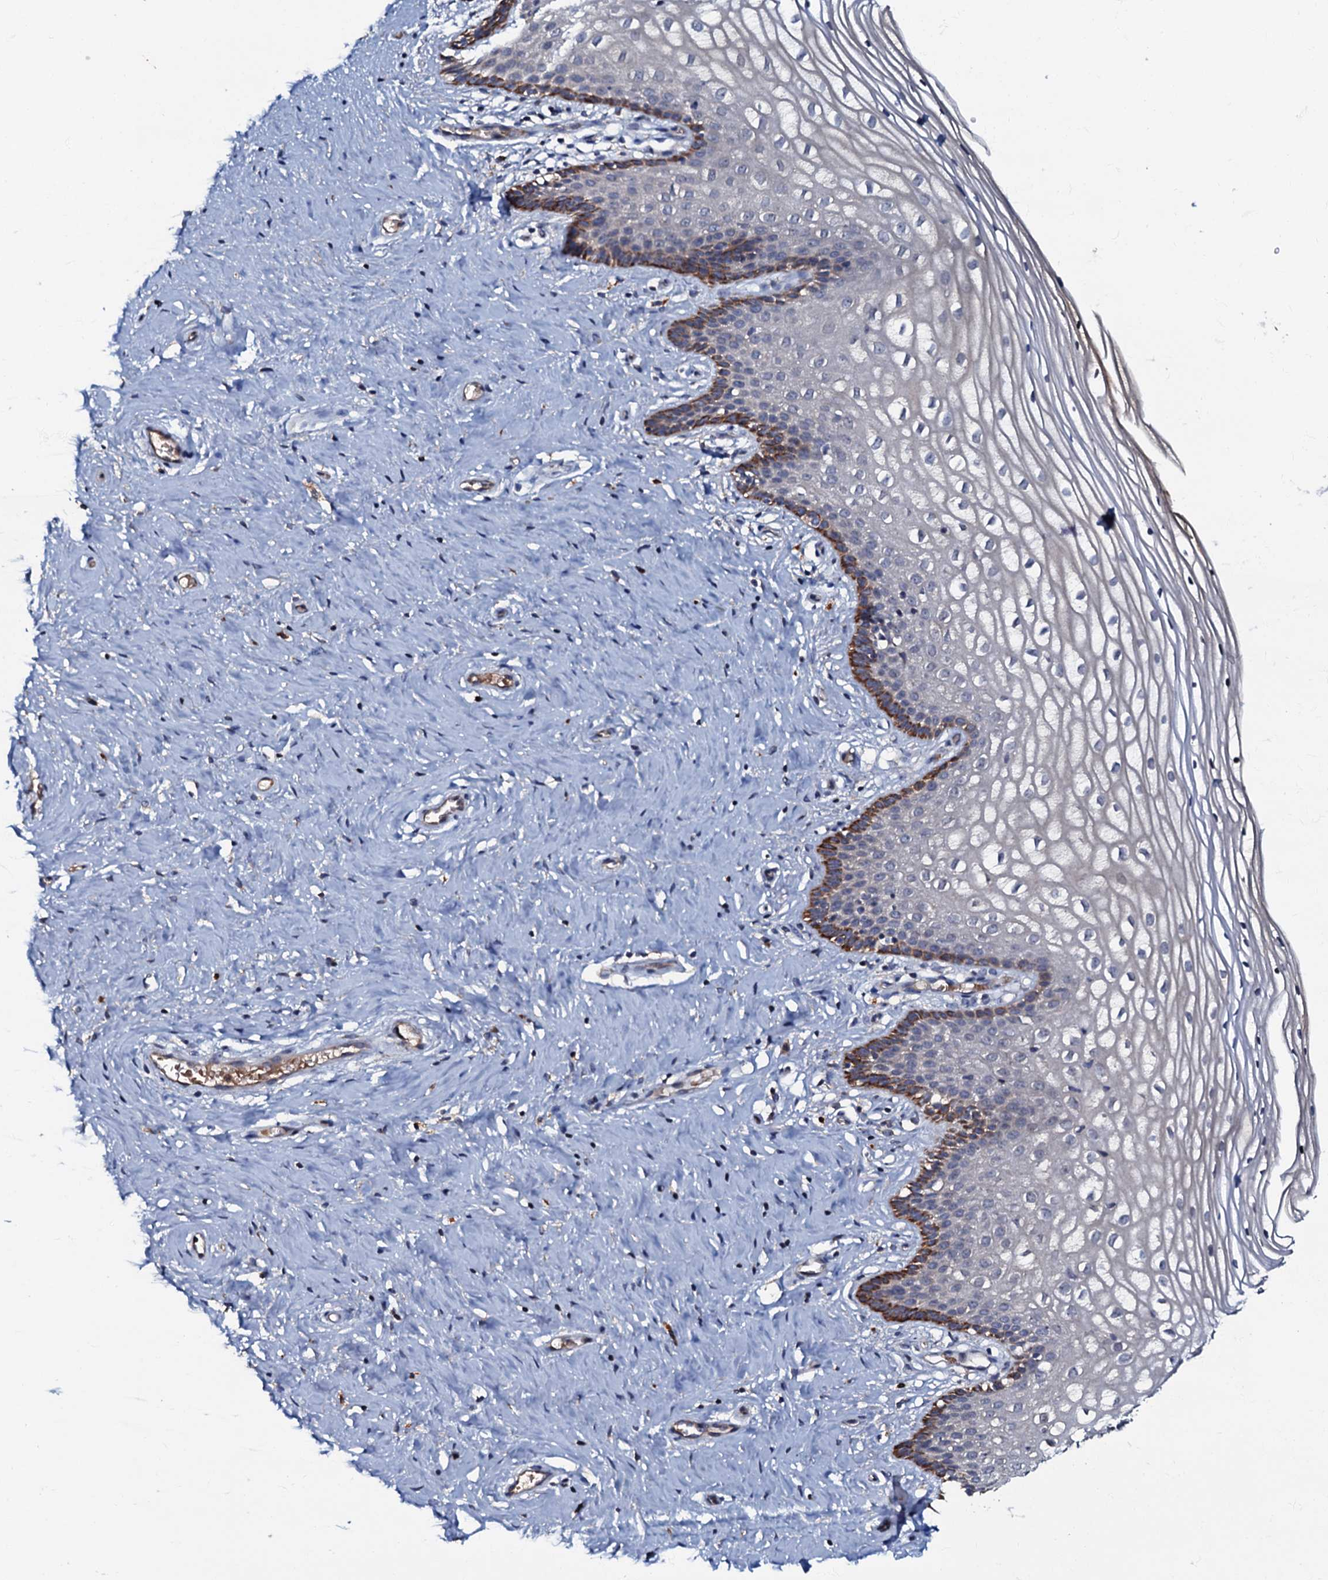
{"staining": {"intensity": "weak", "quantity": "25%-75%", "location": "cytoplasmic/membranous"}, "tissue": "cervix", "cell_type": "Glandular cells", "image_type": "normal", "snomed": [{"axis": "morphology", "description": "Normal tissue, NOS"}, {"axis": "topography", "description": "Cervix"}], "caption": "High-magnification brightfield microscopy of normal cervix stained with DAB (brown) and counterstained with hematoxylin (blue). glandular cells exhibit weak cytoplasmic/membranous positivity is seen in approximately25%-75% of cells. The protein is shown in brown color, while the nuclei are stained blue.", "gene": "CPNE2", "patient": {"sex": "female", "age": 33}}